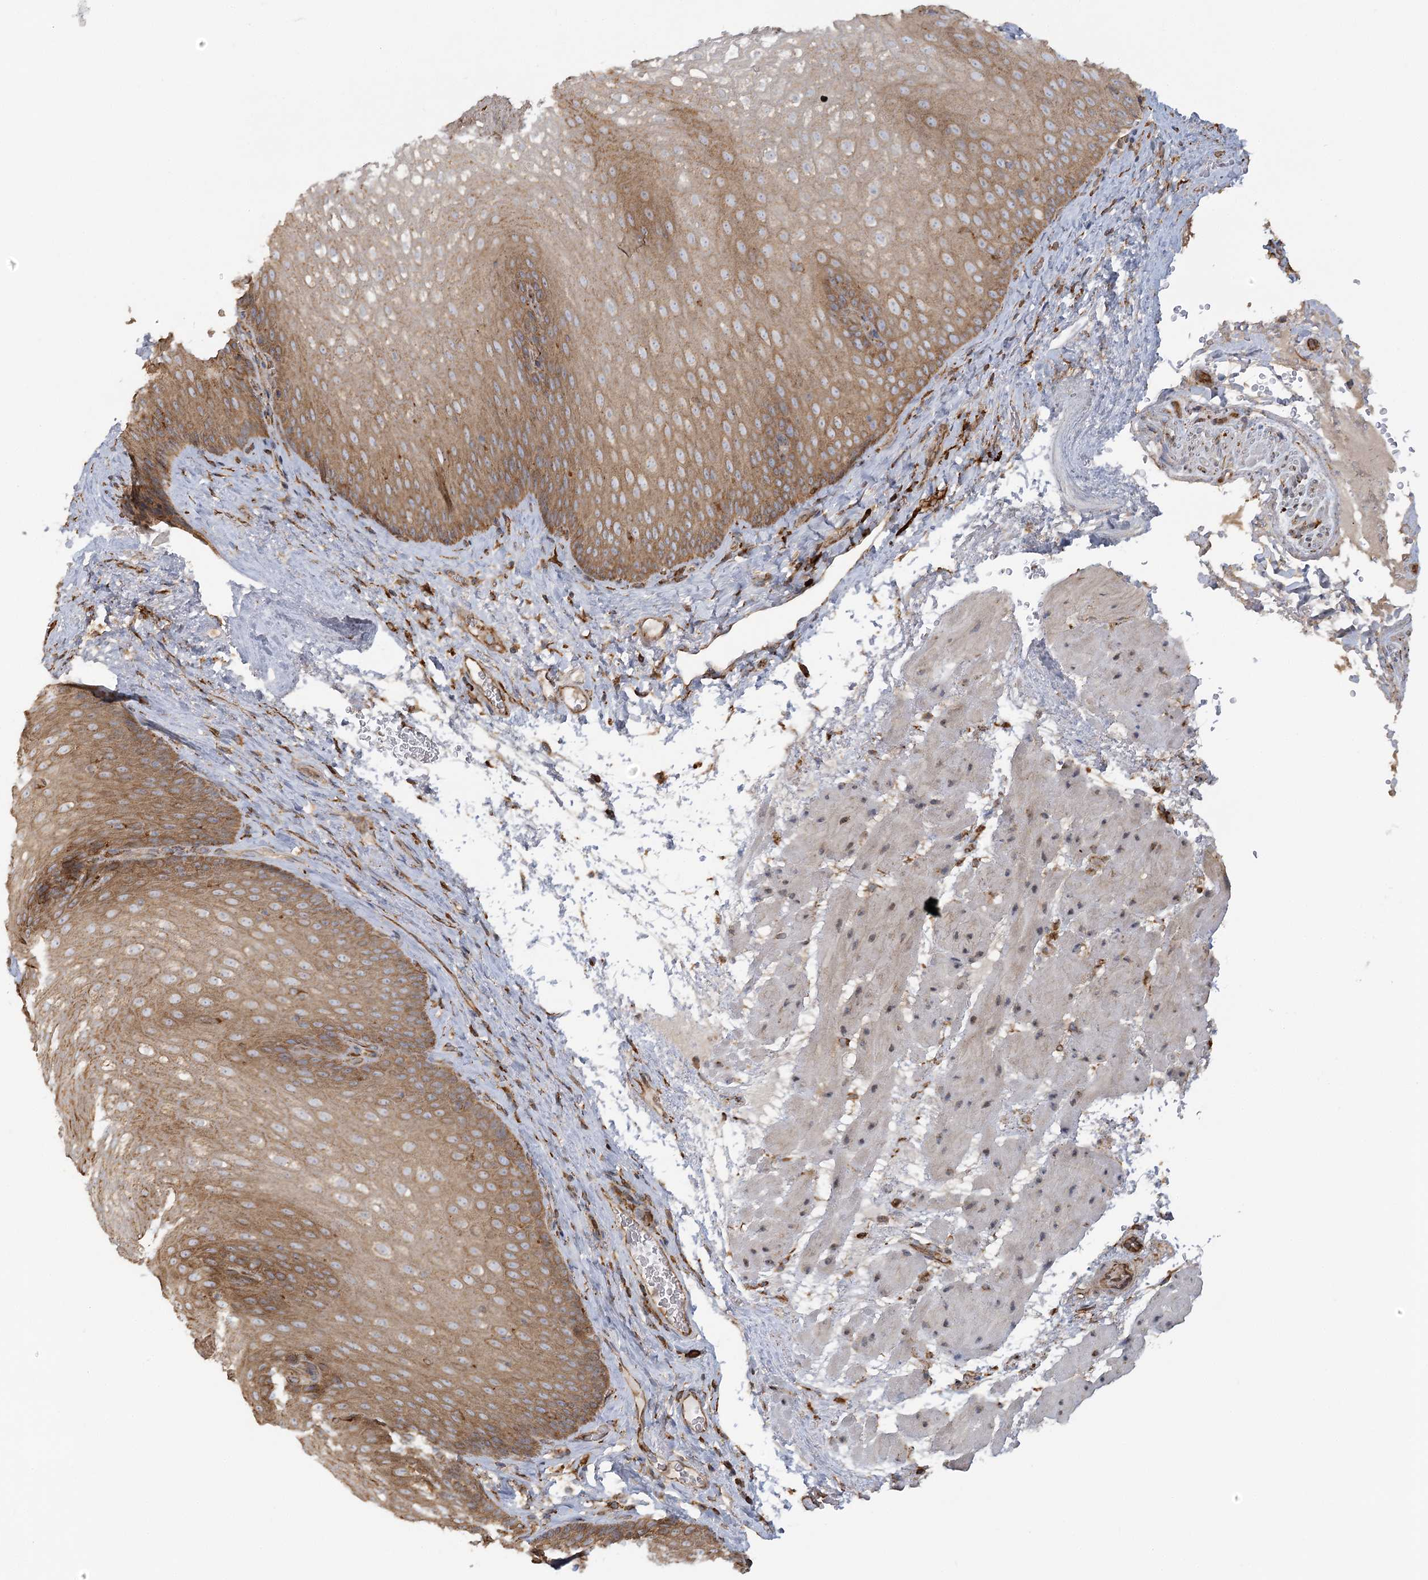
{"staining": {"intensity": "moderate", "quantity": ">75%", "location": "cytoplasmic/membranous"}, "tissue": "esophagus", "cell_type": "Squamous epithelial cells", "image_type": "normal", "snomed": [{"axis": "morphology", "description": "Normal tissue, NOS"}, {"axis": "topography", "description": "Esophagus"}], "caption": "Moderate cytoplasmic/membranous staining for a protein is appreciated in about >75% of squamous epithelial cells of normal esophagus using immunohistochemistry.", "gene": "ACAP2", "patient": {"sex": "female", "age": 66}}